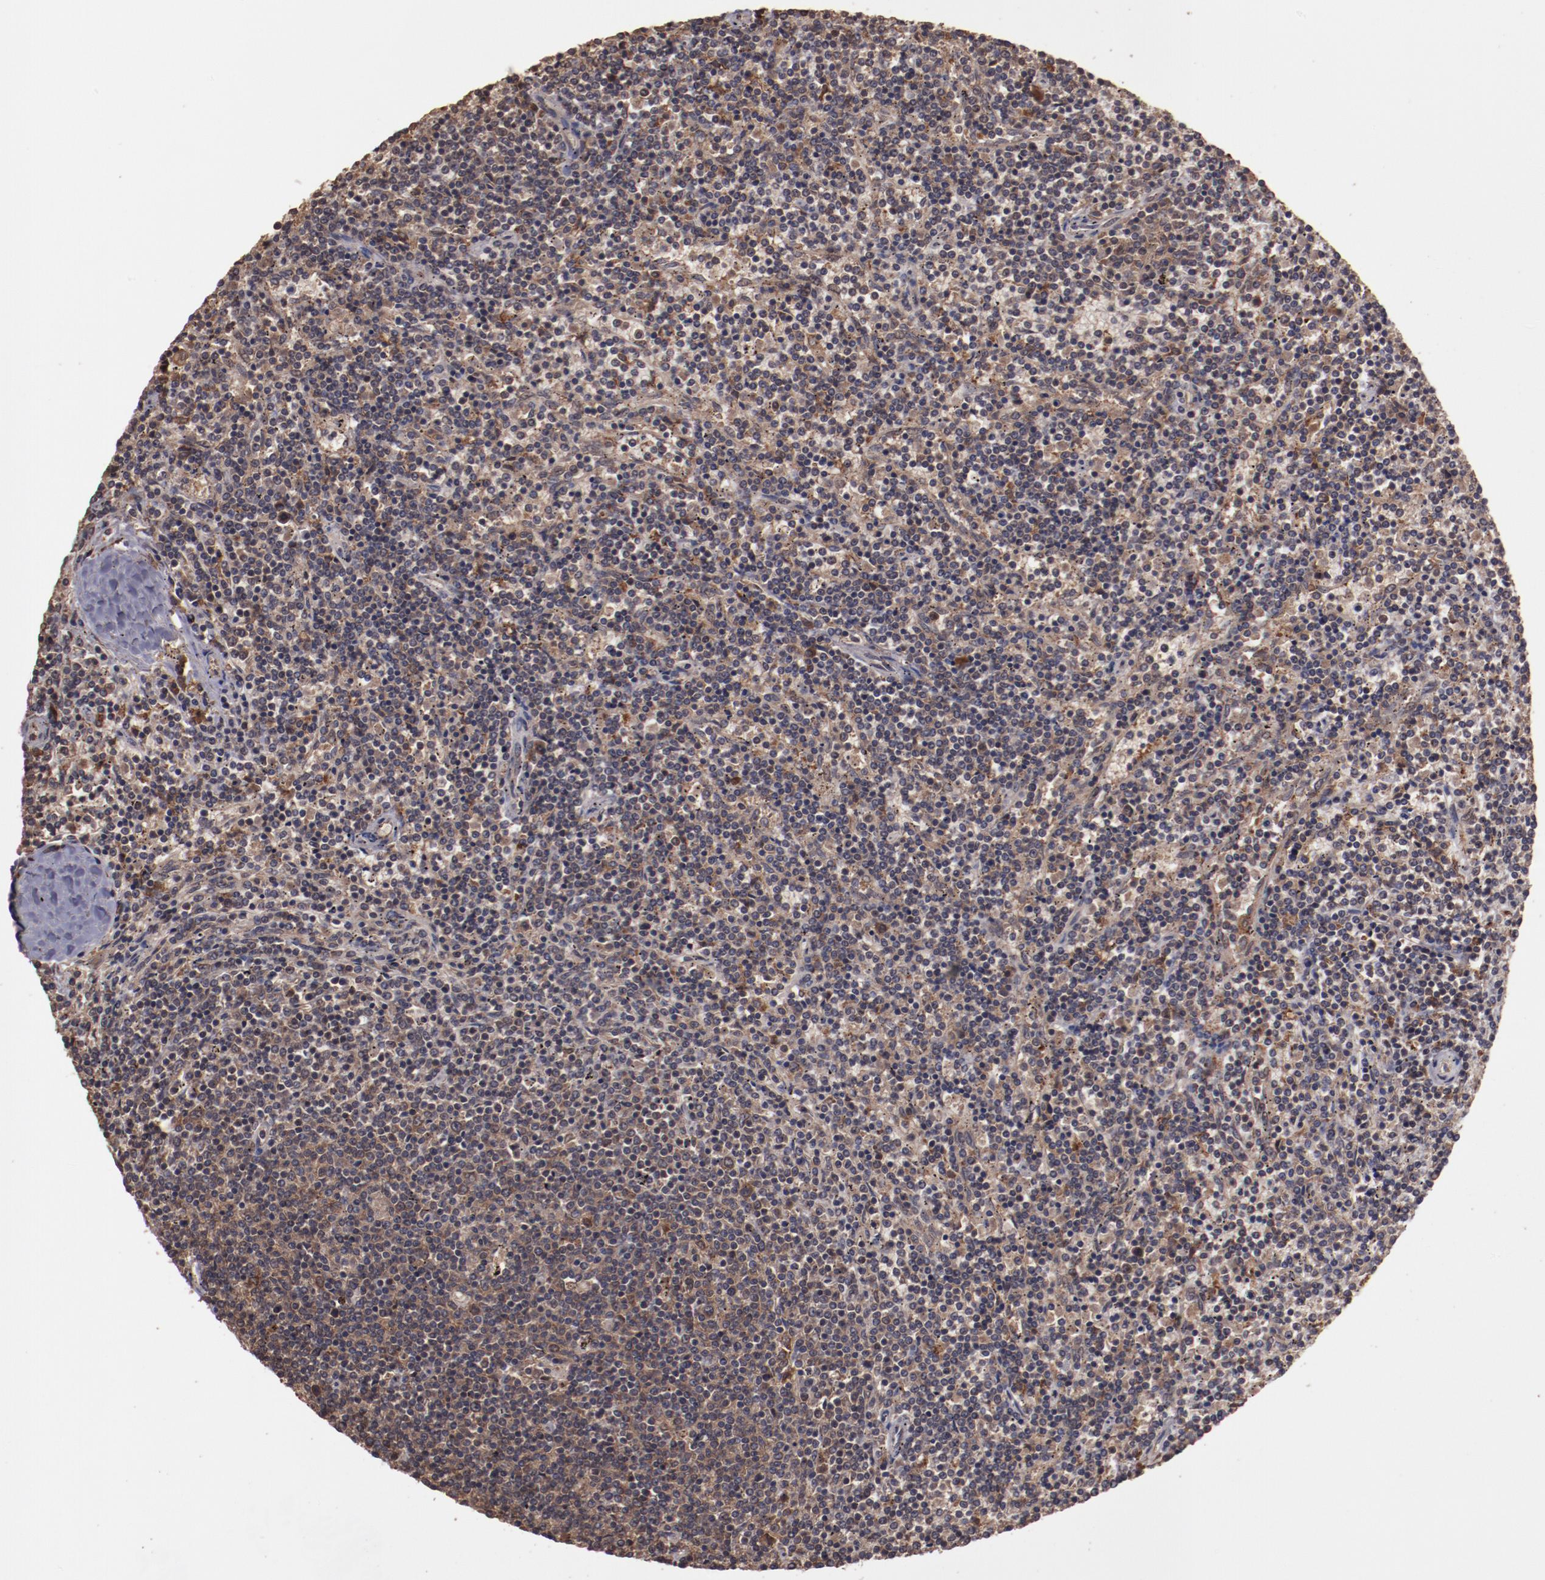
{"staining": {"intensity": "strong", "quantity": ">75%", "location": "cytoplasmic/membranous"}, "tissue": "lymphoma", "cell_type": "Tumor cells", "image_type": "cancer", "snomed": [{"axis": "morphology", "description": "Malignant lymphoma, non-Hodgkin's type, Low grade"}, {"axis": "topography", "description": "Spleen"}], "caption": "This micrograph exhibits immunohistochemistry staining of lymphoma, with high strong cytoplasmic/membranous positivity in about >75% of tumor cells.", "gene": "TXNDC16", "patient": {"sex": "female", "age": 50}}